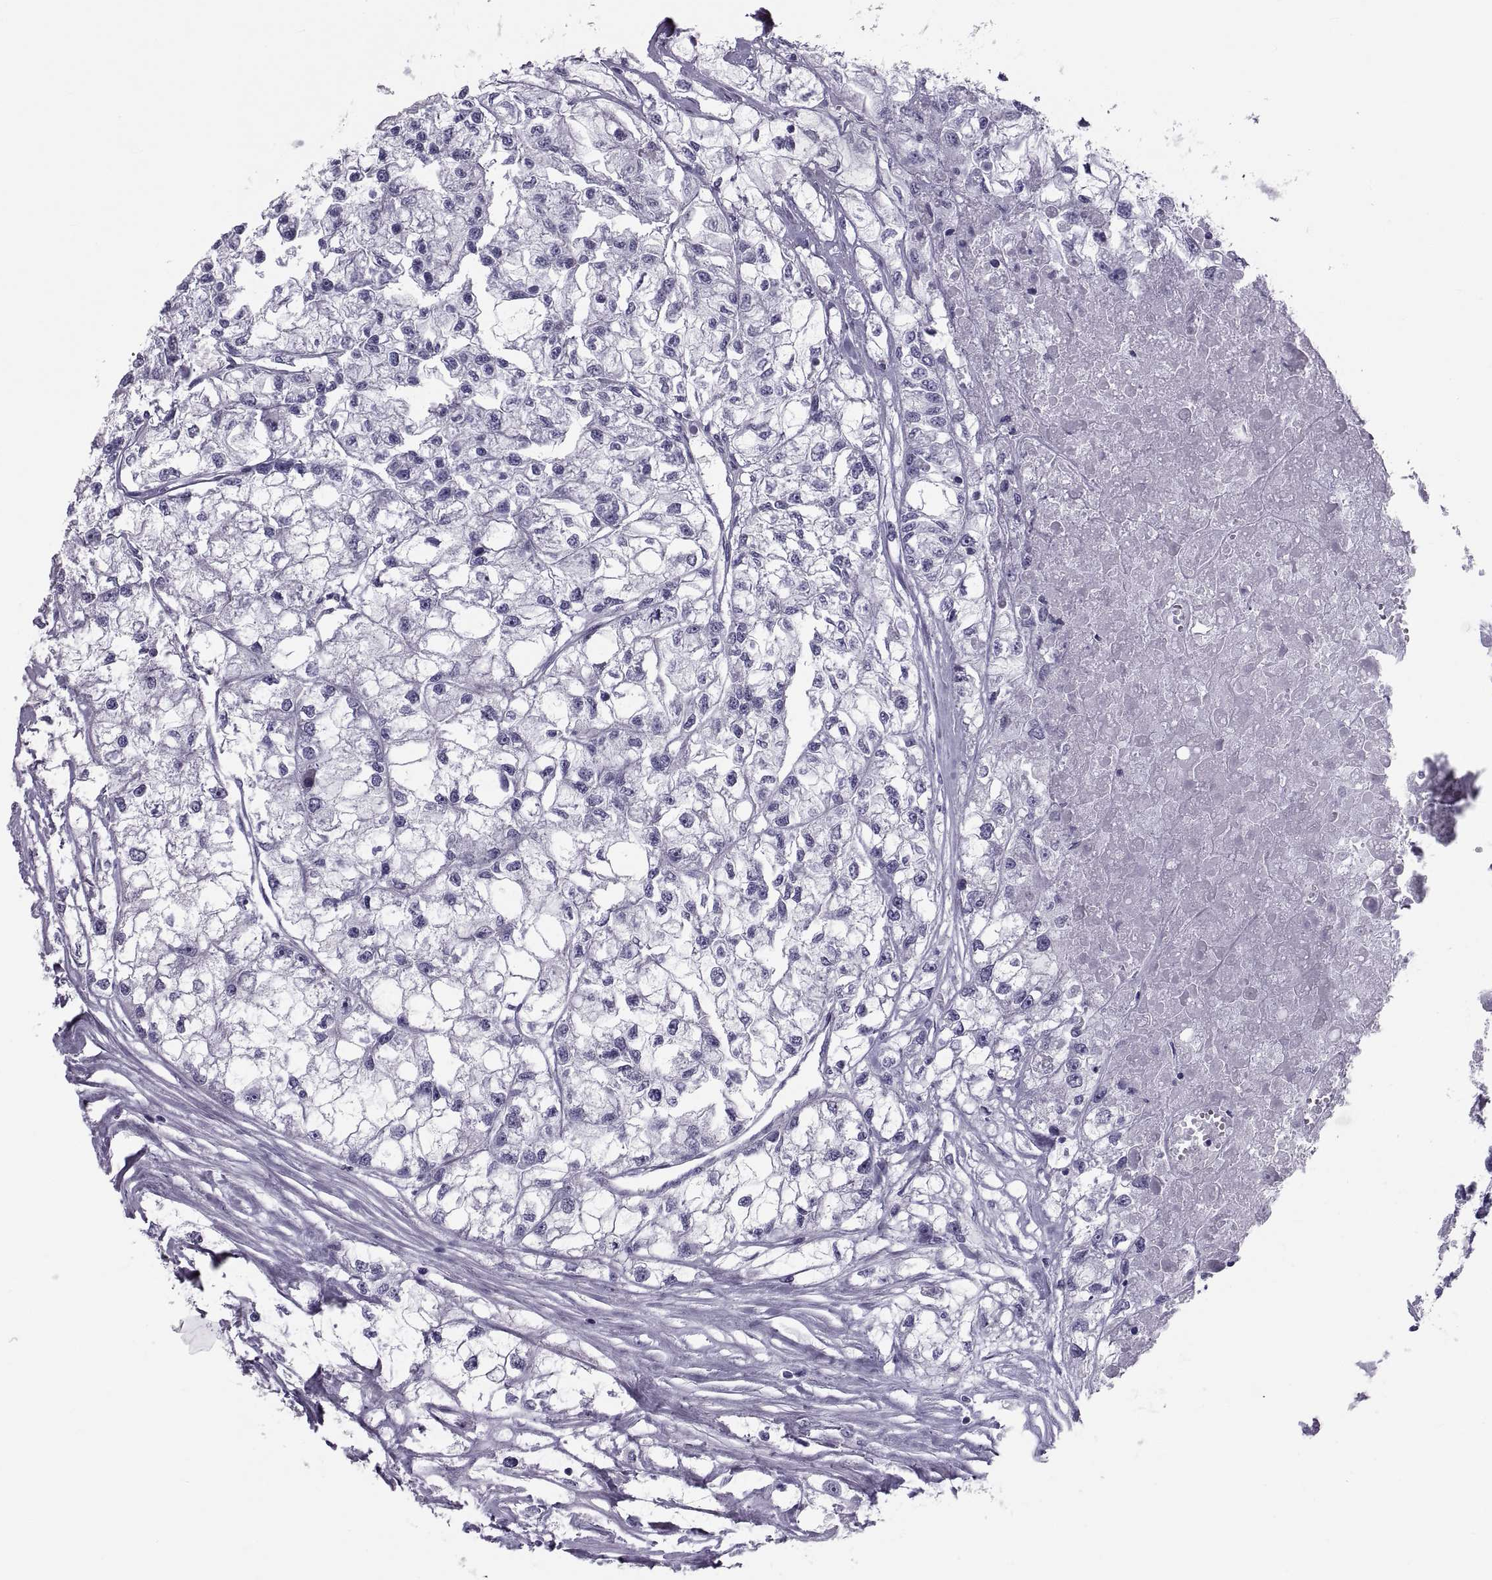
{"staining": {"intensity": "negative", "quantity": "none", "location": "none"}, "tissue": "renal cancer", "cell_type": "Tumor cells", "image_type": "cancer", "snomed": [{"axis": "morphology", "description": "Adenocarcinoma, NOS"}, {"axis": "topography", "description": "Kidney"}], "caption": "IHC of adenocarcinoma (renal) exhibits no positivity in tumor cells.", "gene": "DEFB129", "patient": {"sex": "male", "age": 56}}